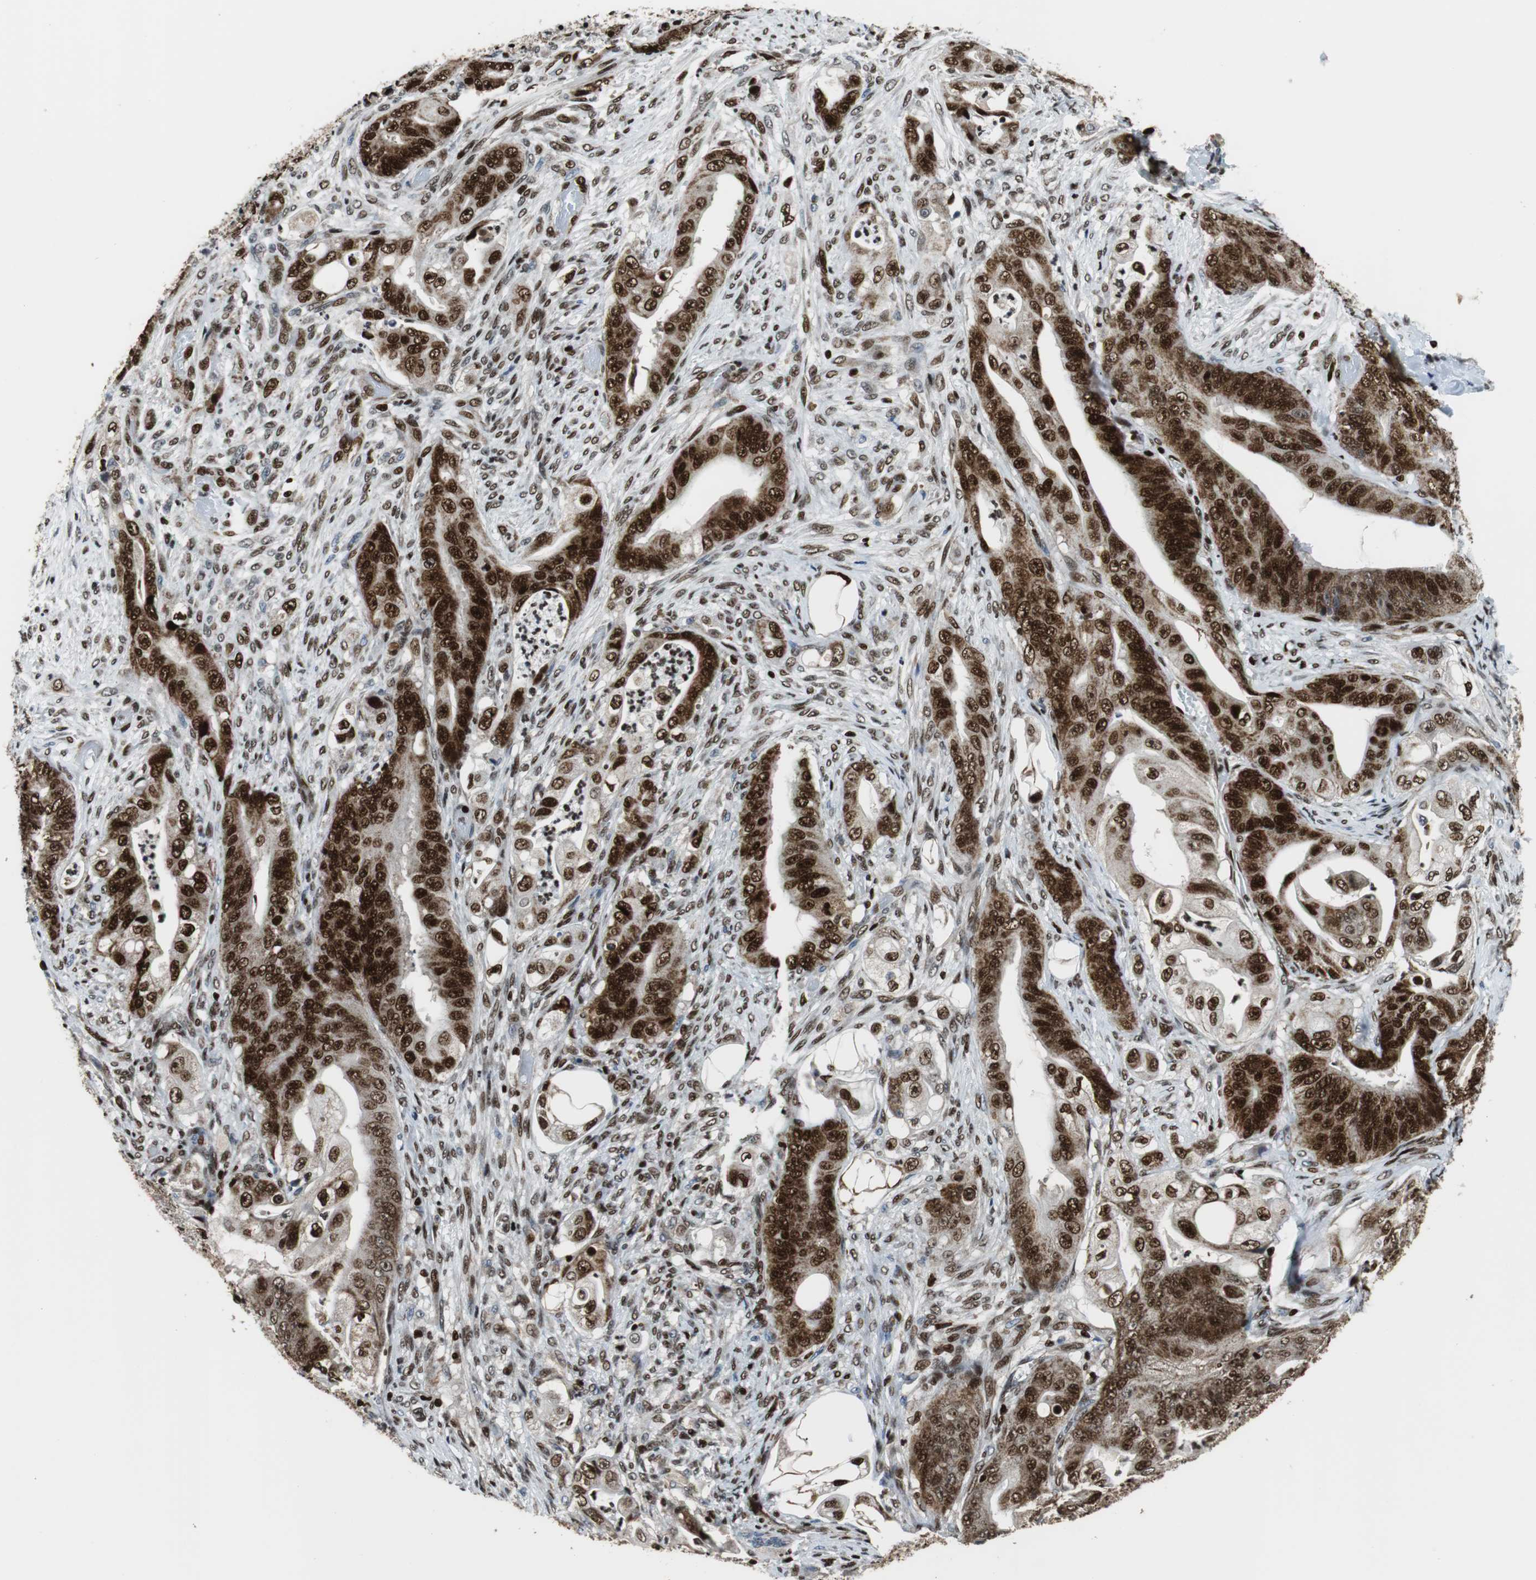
{"staining": {"intensity": "strong", "quantity": ">75%", "location": "cytoplasmic/membranous,nuclear"}, "tissue": "stomach cancer", "cell_type": "Tumor cells", "image_type": "cancer", "snomed": [{"axis": "morphology", "description": "Adenocarcinoma, NOS"}, {"axis": "topography", "description": "Stomach"}], "caption": "IHC of stomach cancer displays high levels of strong cytoplasmic/membranous and nuclear expression in approximately >75% of tumor cells.", "gene": "HDAC1", "patient": {"sex": "female", "age": 73}}